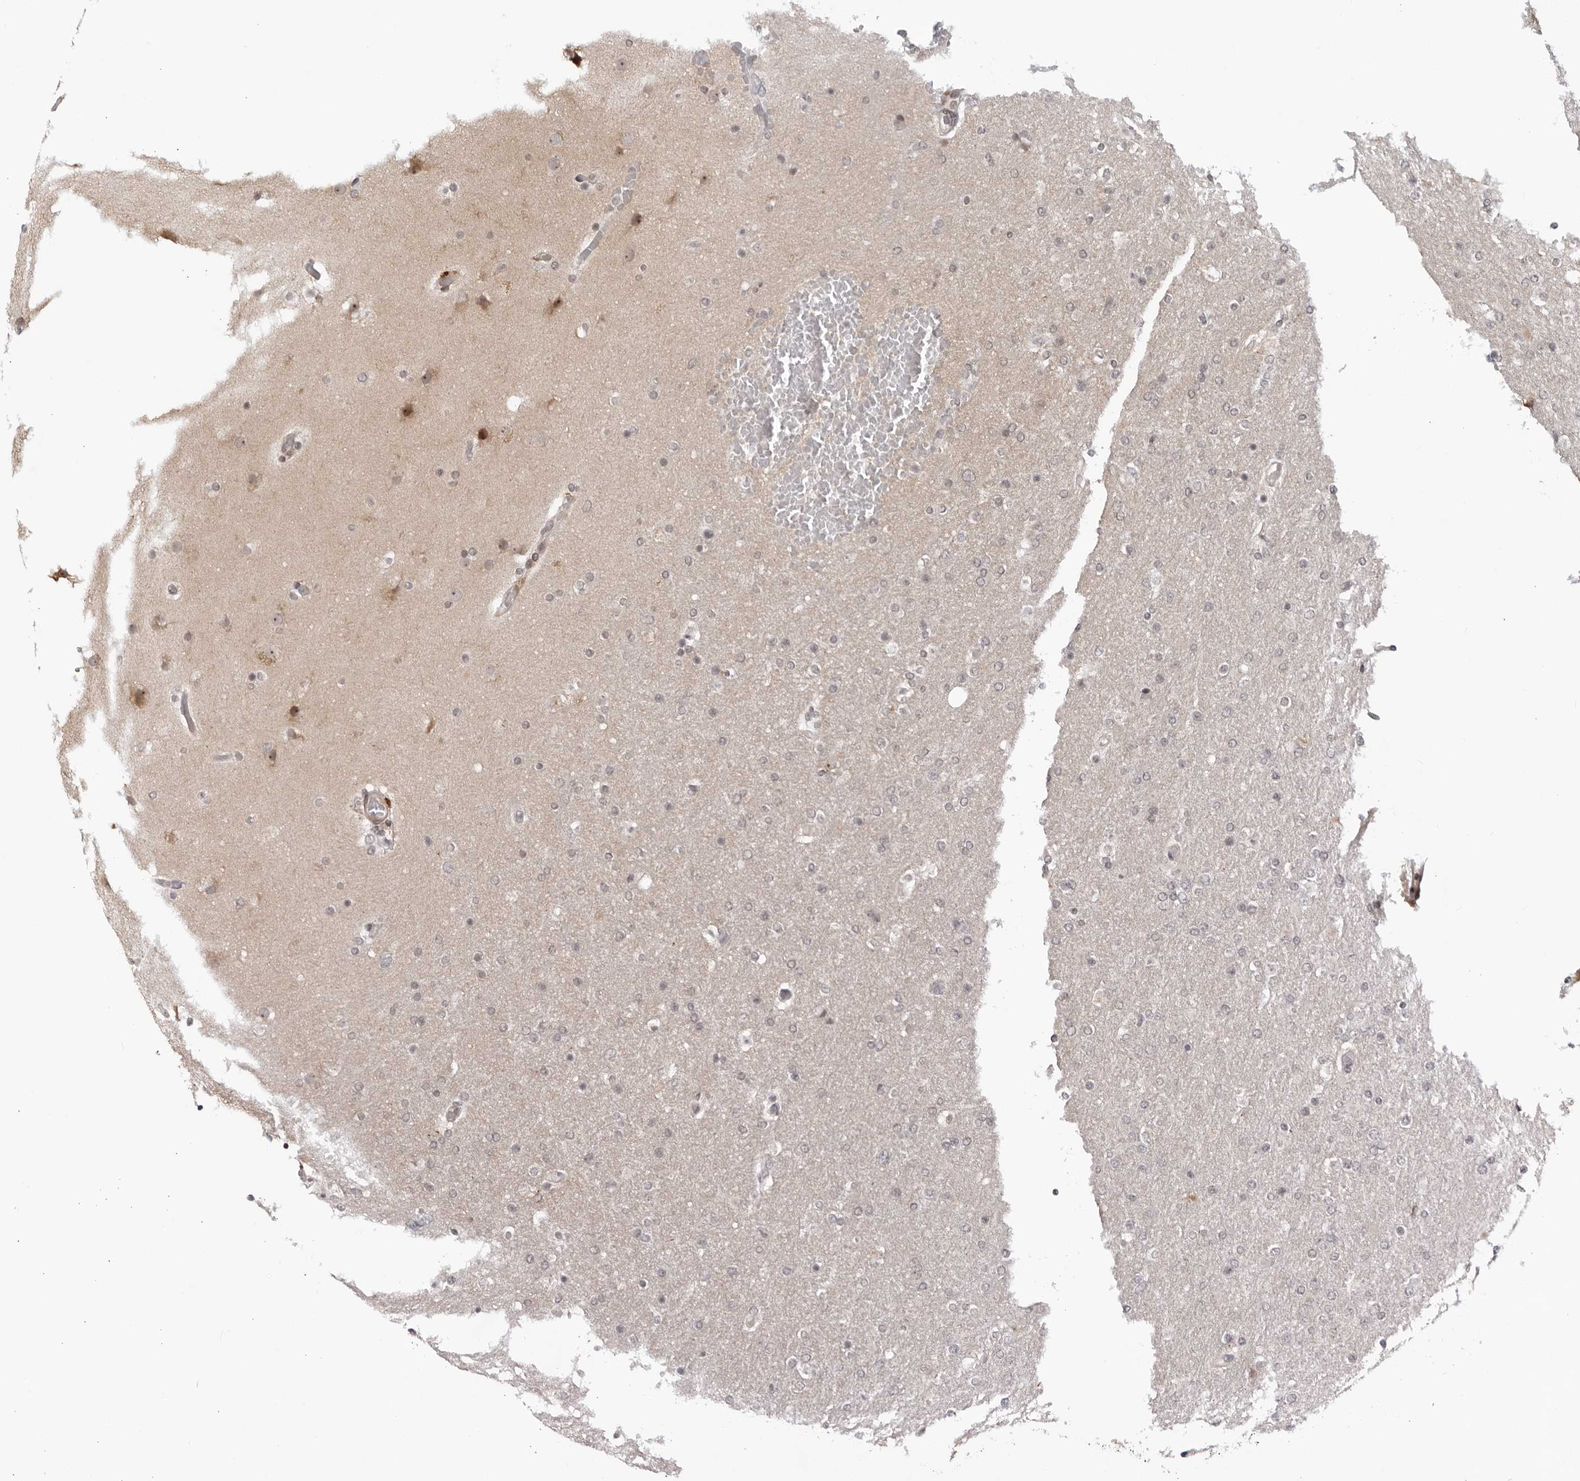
{"staining": {"intensity": "negative", "quantity": "none", "location": "none"}, "tissue": "glioma", "cell_type": "Tumor cells", "image_type": "cancer", "snomed": [{"axis": "morphology", "description": "Glioma, malignant, High grade"}, {"axis": "topography", "description": "Cerebral cortex"}], "caption": "Tumor cells are negative for brown protein staining in glioma. The staining was performed using DAB (3,3'-diaminobenzidine) to visualize the protein expression in brown, while the nuclei were stained in blue with hematoxylin (Magnification: 20x).", "gene": "CNBD1", "patient": {"sex": "female", "age": 36}}